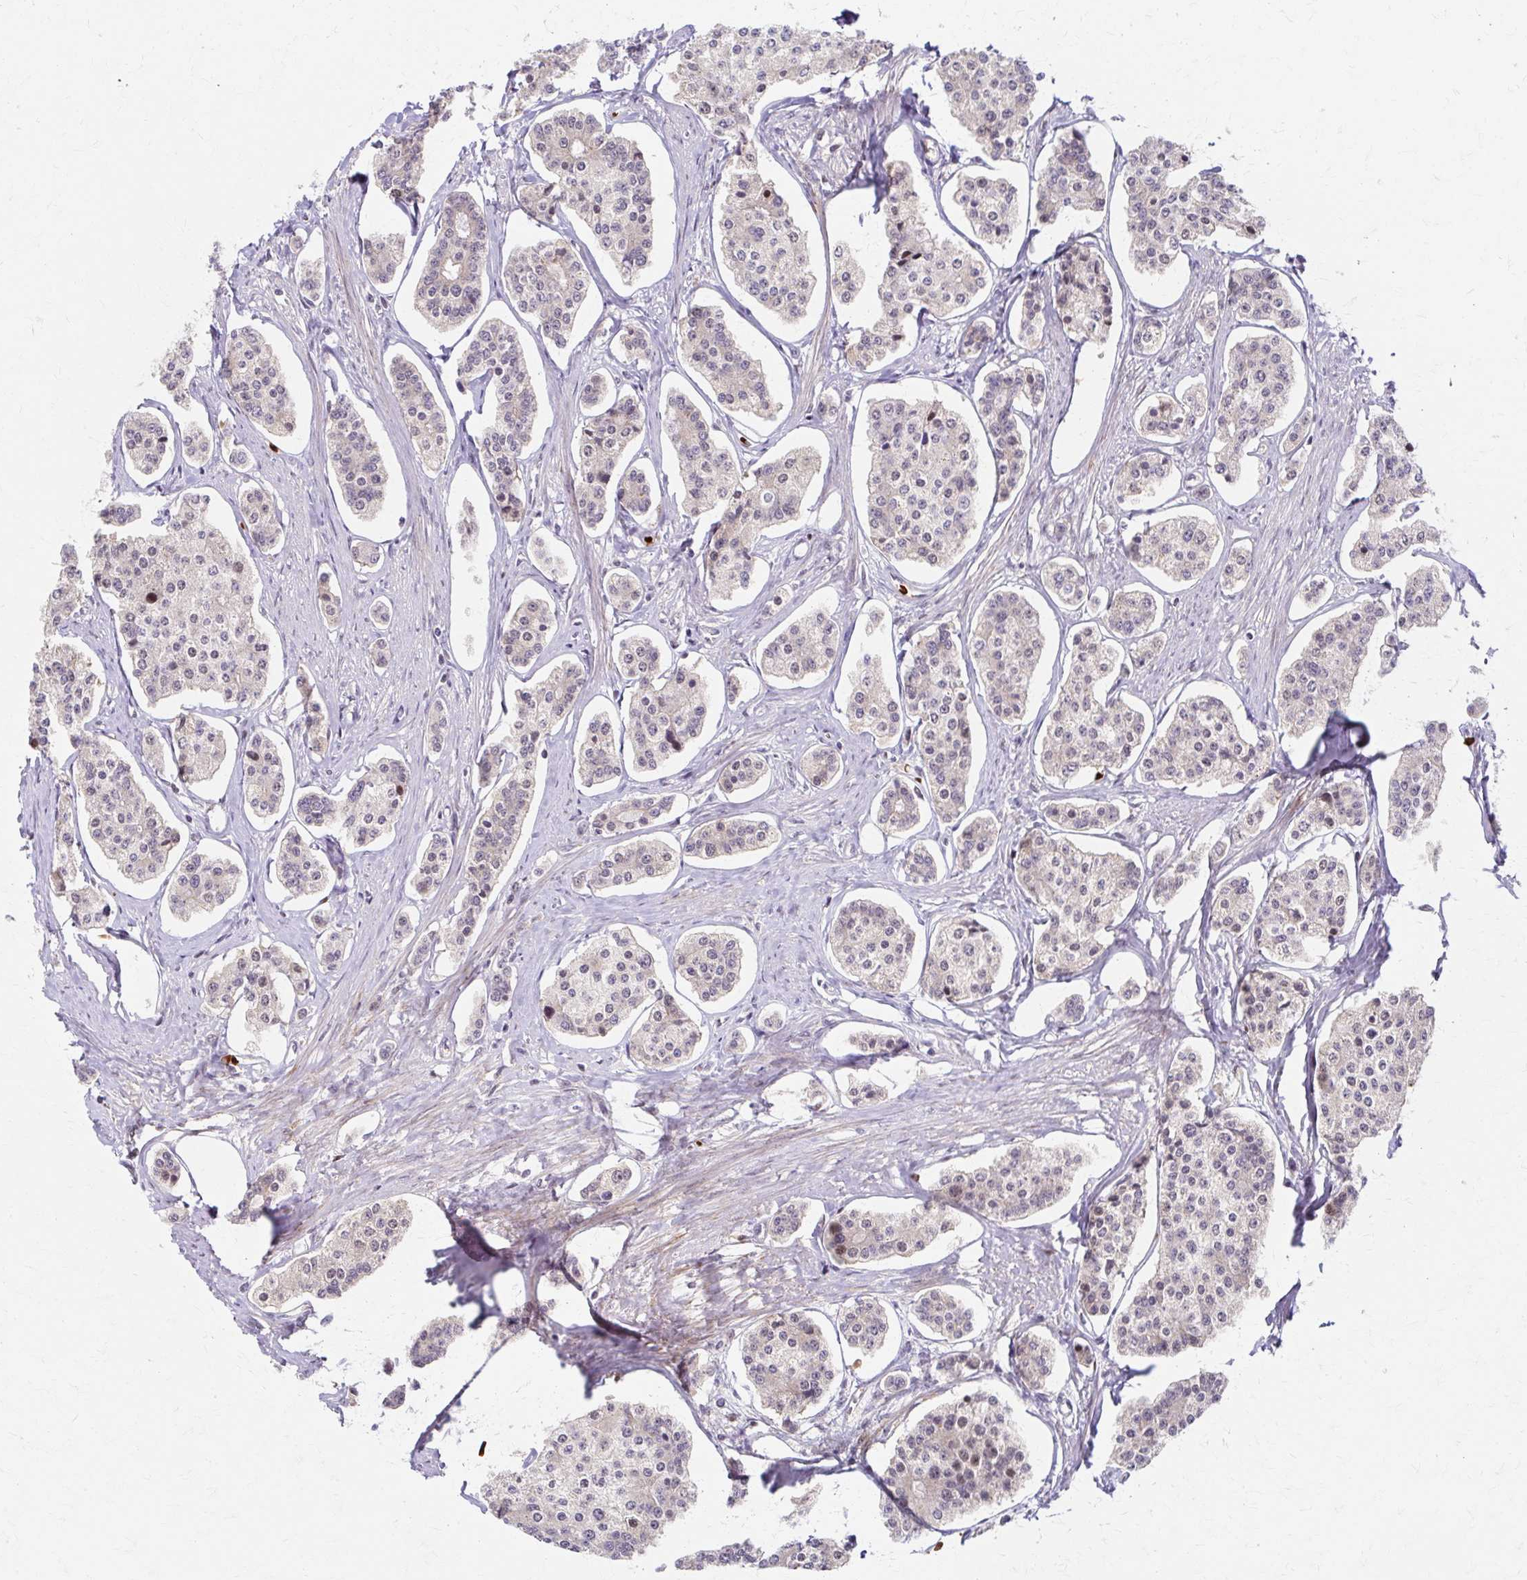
{"staining": {"intensity": "weak", "quantity": "<25%", "location": "nuclear"}, "tissue": "carcinoid", "cell_type": "Tumor cells", "image_type": "cancer", "snomed": [{"axis": "morphology", "description": "Carcinoid, malignant, NOS"}, {"axis": "topography", "description": "Small intestine"}], "caption": "Carcinoid stained for a protein using IHC shows no staining tumor cells.", "gene": "PSMD7", "patient": {"sex": "female", "age": 65}}